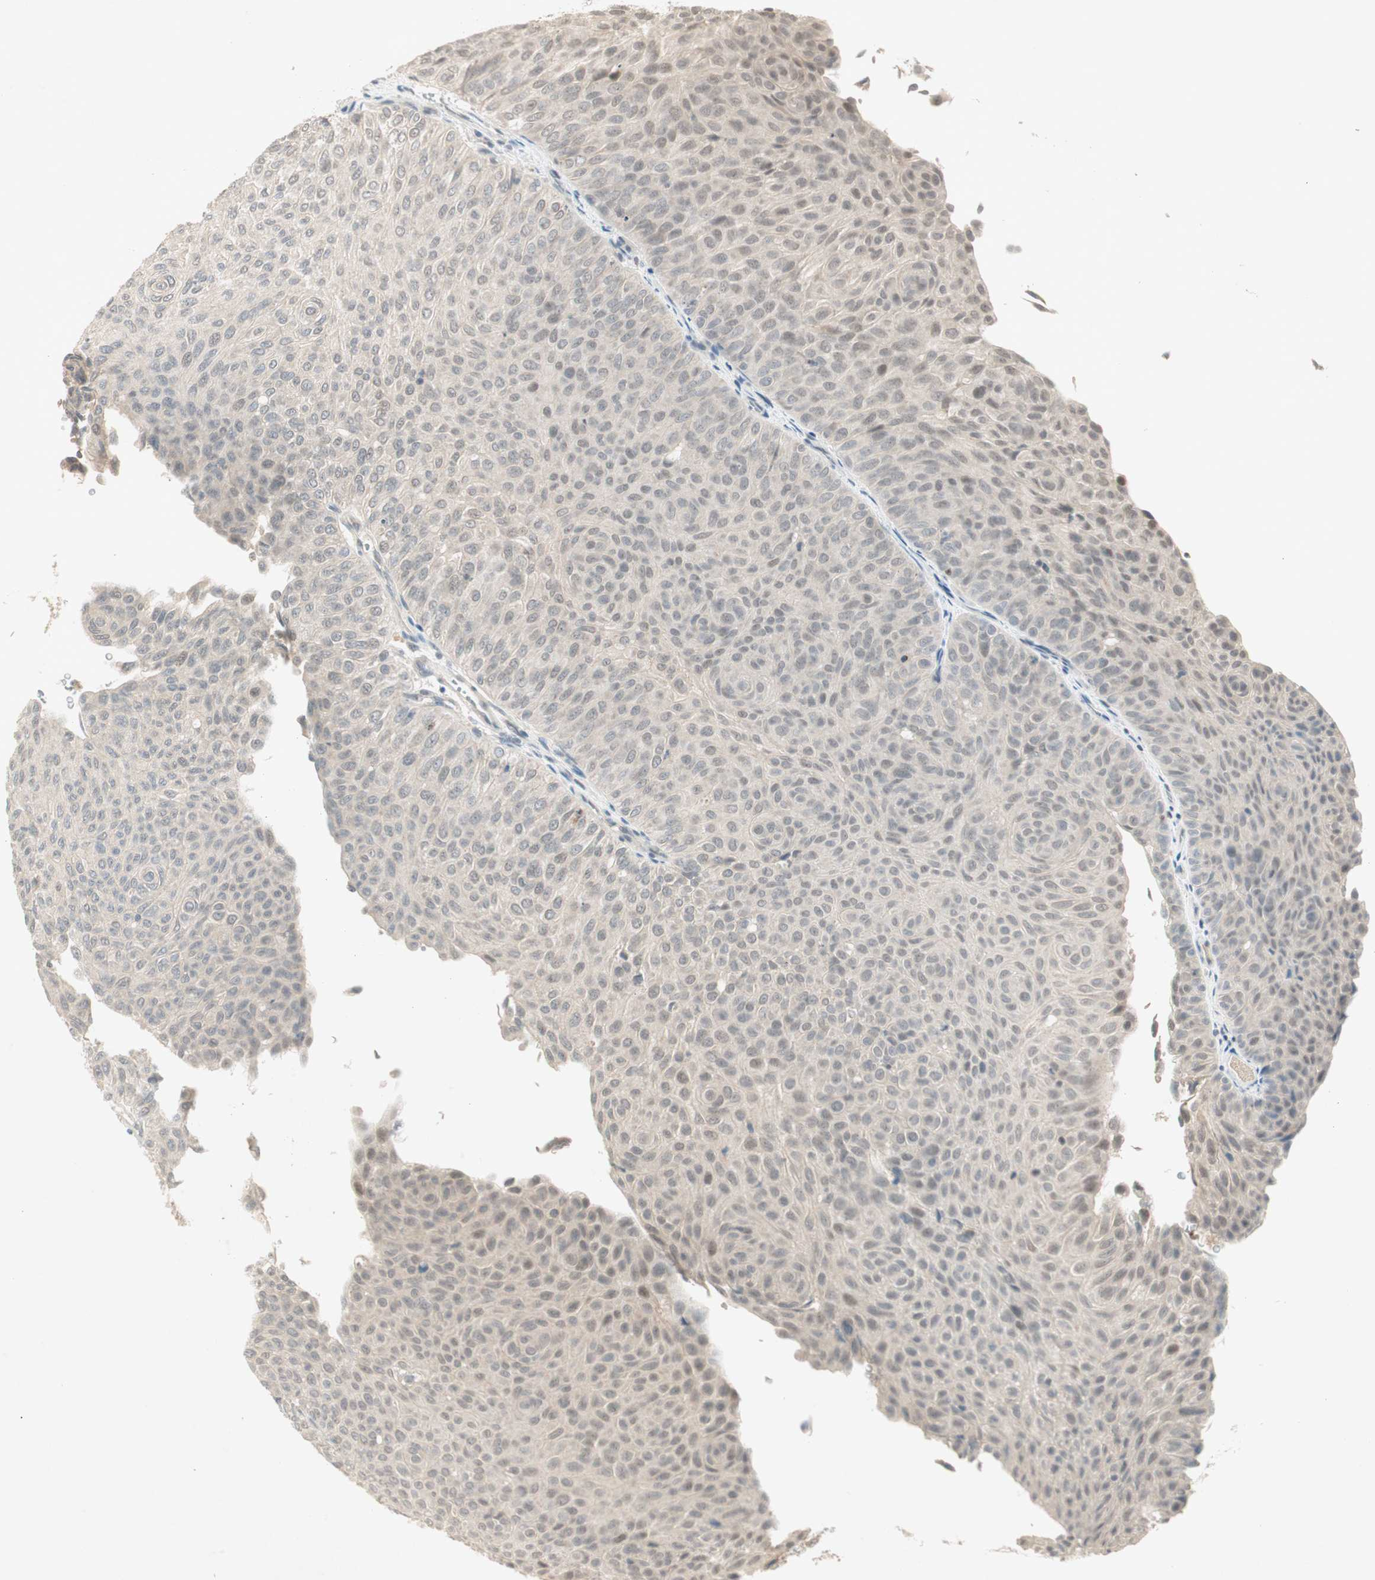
{"staining": {"intensity": "negative", "quantity": "none", "location": "none"}, "tissue": "urothelial cancer", "cell_type": "Tumor cells", "image_type": "cancer", "snomed": [{"axis": "morphology", "description": "Urothelial carcinoma, Low grade"}, {"axis": "topography", "description": "Urinary bladder"}], "caption": "High magnification brightfield microscopy of urothelial cancer stained with DAB (brown) and counterstained with hematoxylin (blue): tumor cells show no significant staining.", "gene": "RNGTT", "patient": {"sex": "male", "age": 78}}